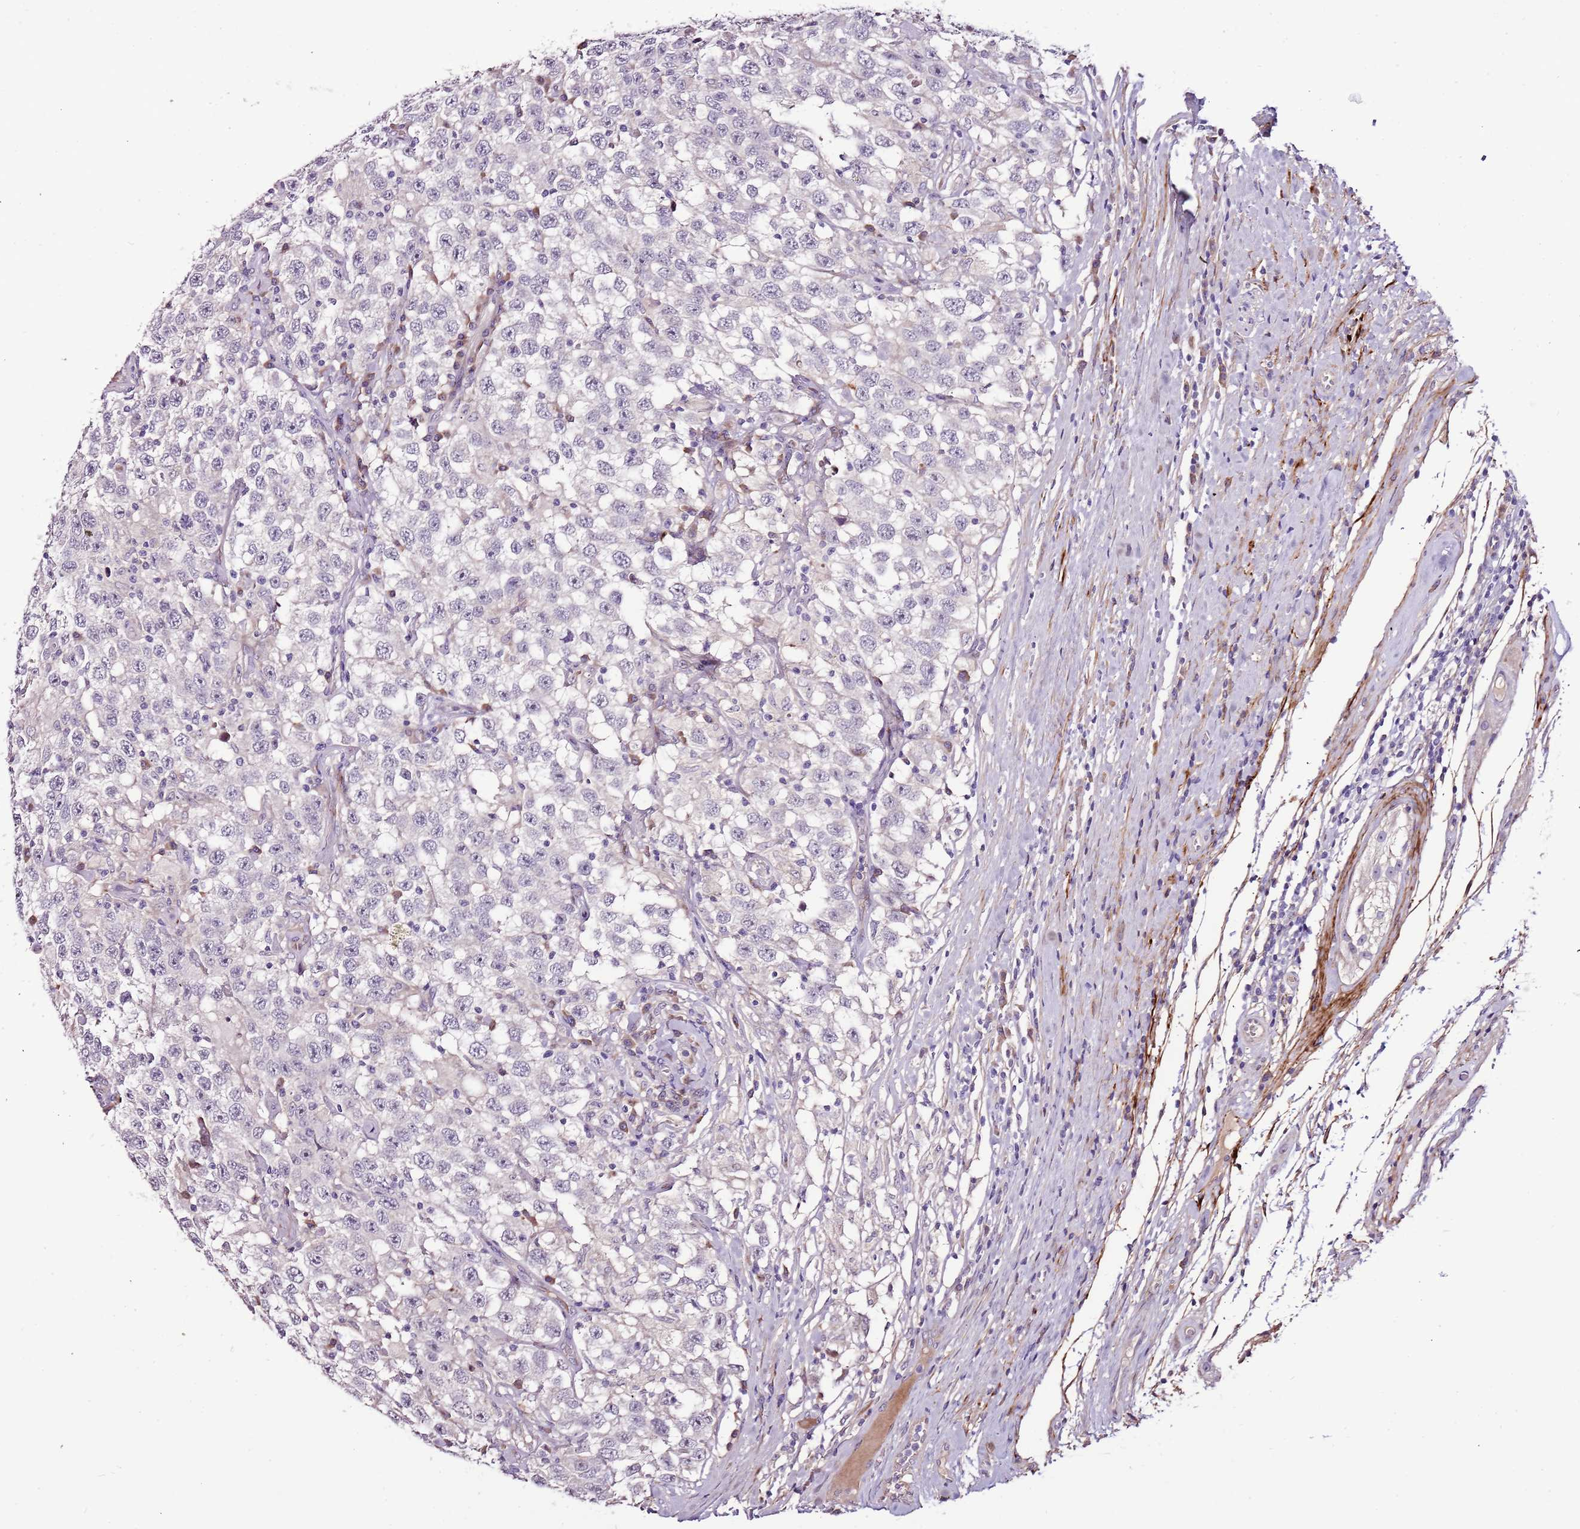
{"staining": {"intensity": "negative", "quantity": "none", "location": "none"}, "tissue": "testis cancer", "cell_type": "Tumor cells", "image_type": "cancer", "snomed": [{"axis": "morphology", "description": "Seminoma, NOS"}, {"axis": "topography", "description": "Testis"}], "caption": "The histopathology image exhibits no significant staining in tumor cells of testis seminoma.", "gene": "NKX2-3", "patient": {"sex": "male", "age": 41}}